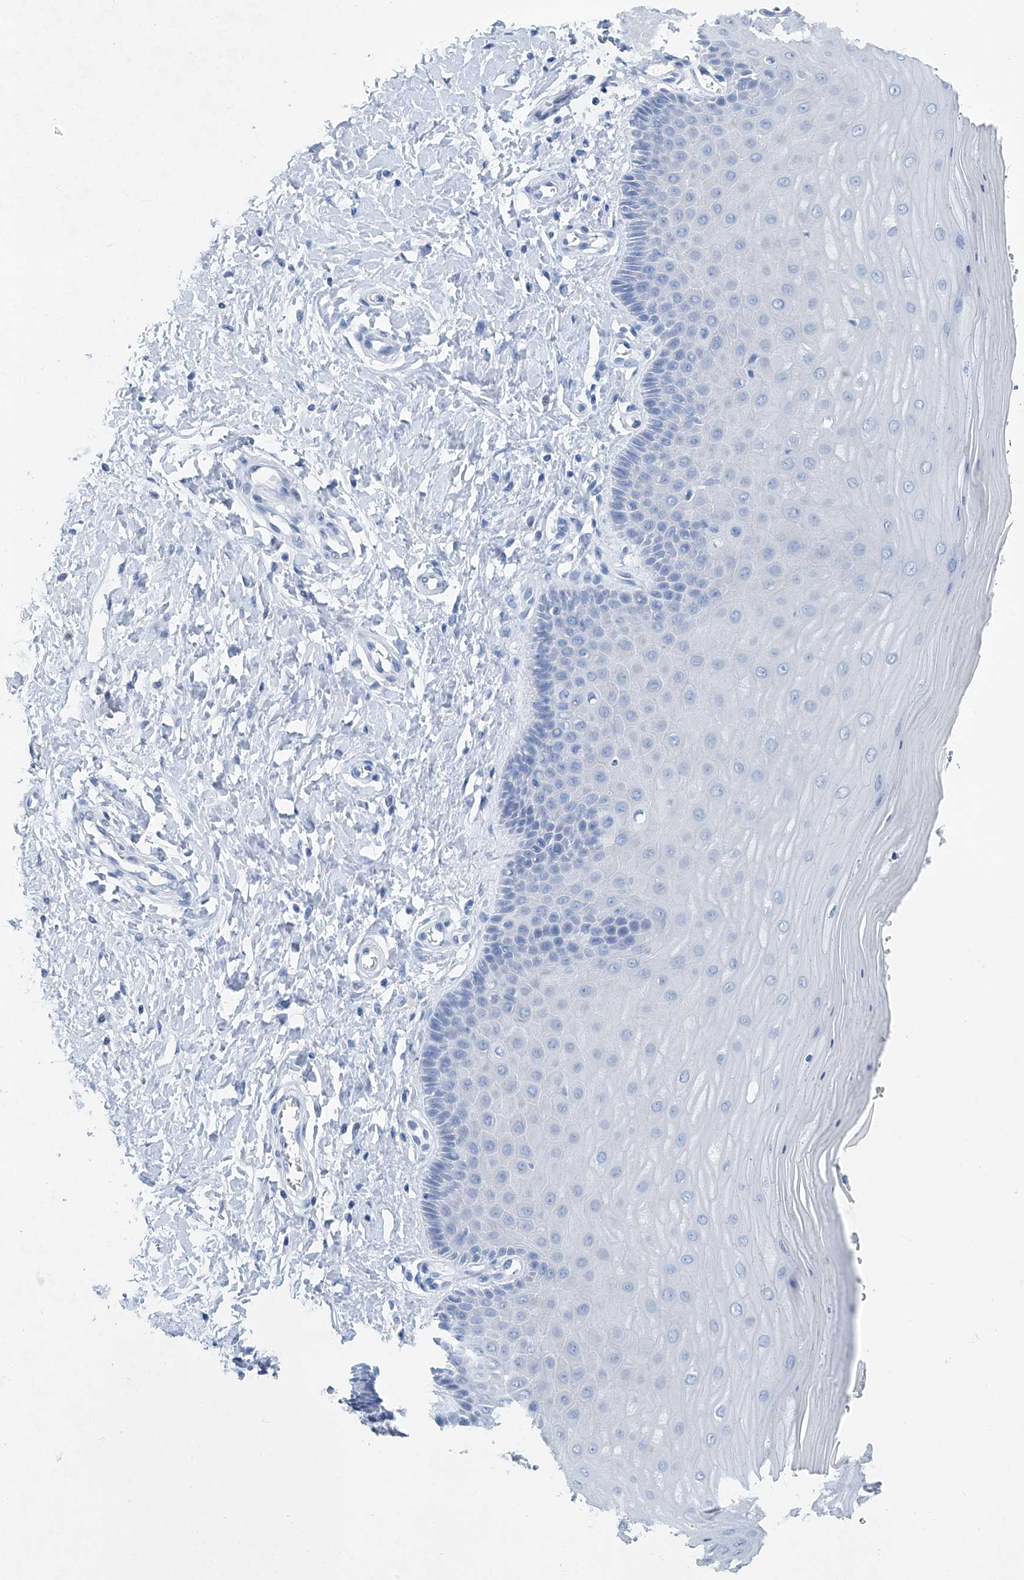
{"staining": {"intensity": "negative", "quantity": "none", "location": "none"}, "tissue": "cervix", "cell_type": "Glandular cells", "image_type": "normal", "snomed": [{"axis": "morphology", "description": "Normal tissue, NOS"}, {"axis": "topography", "description": "Cervix"}], "caption": "Protein analysis of normal cervix exhibits no significant expression in glandular cells.", "gene": "CYP2A7", "patient": {"sex": "female", "age": 55}}